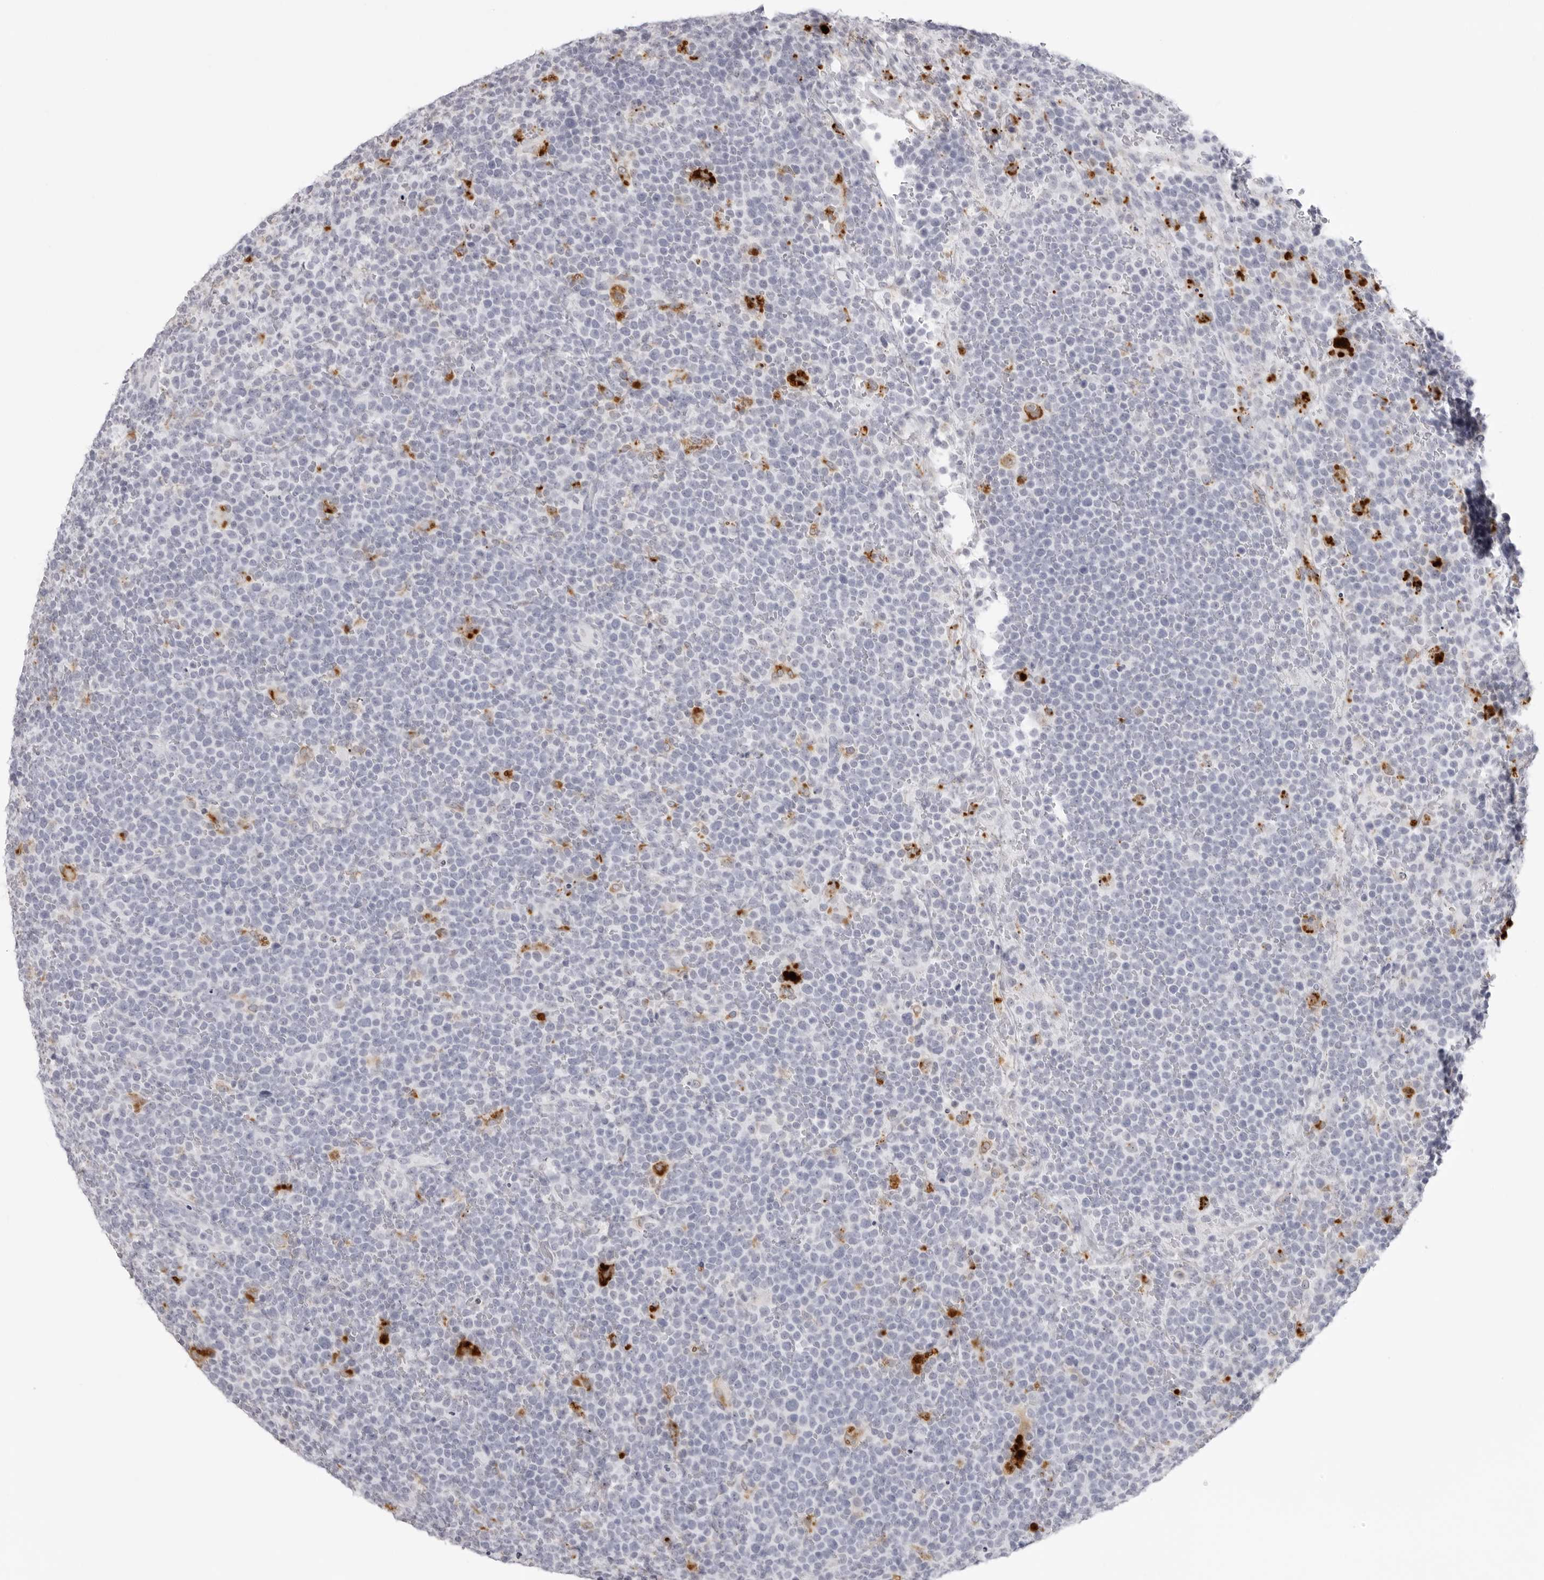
{"staining": {"intensity": "negative", "quantity": "none", "location": "none"}, "tissue": "lymphoma", "cell_type": "Tumor cells", "image_type": "cancer", "snomed": [{"axis": "morphology", "description": "Malignant lymphoma, non-Hodgkin's type, High grade"}, {"axis": "topography", "description": "Lymph node"}], "caption": "Human lymphoma stained for a protein using immunohistochemistry reveals no positivity in tumor cells.", "gene": "IL25", "patient": {"sex": "male", "age": 61}}